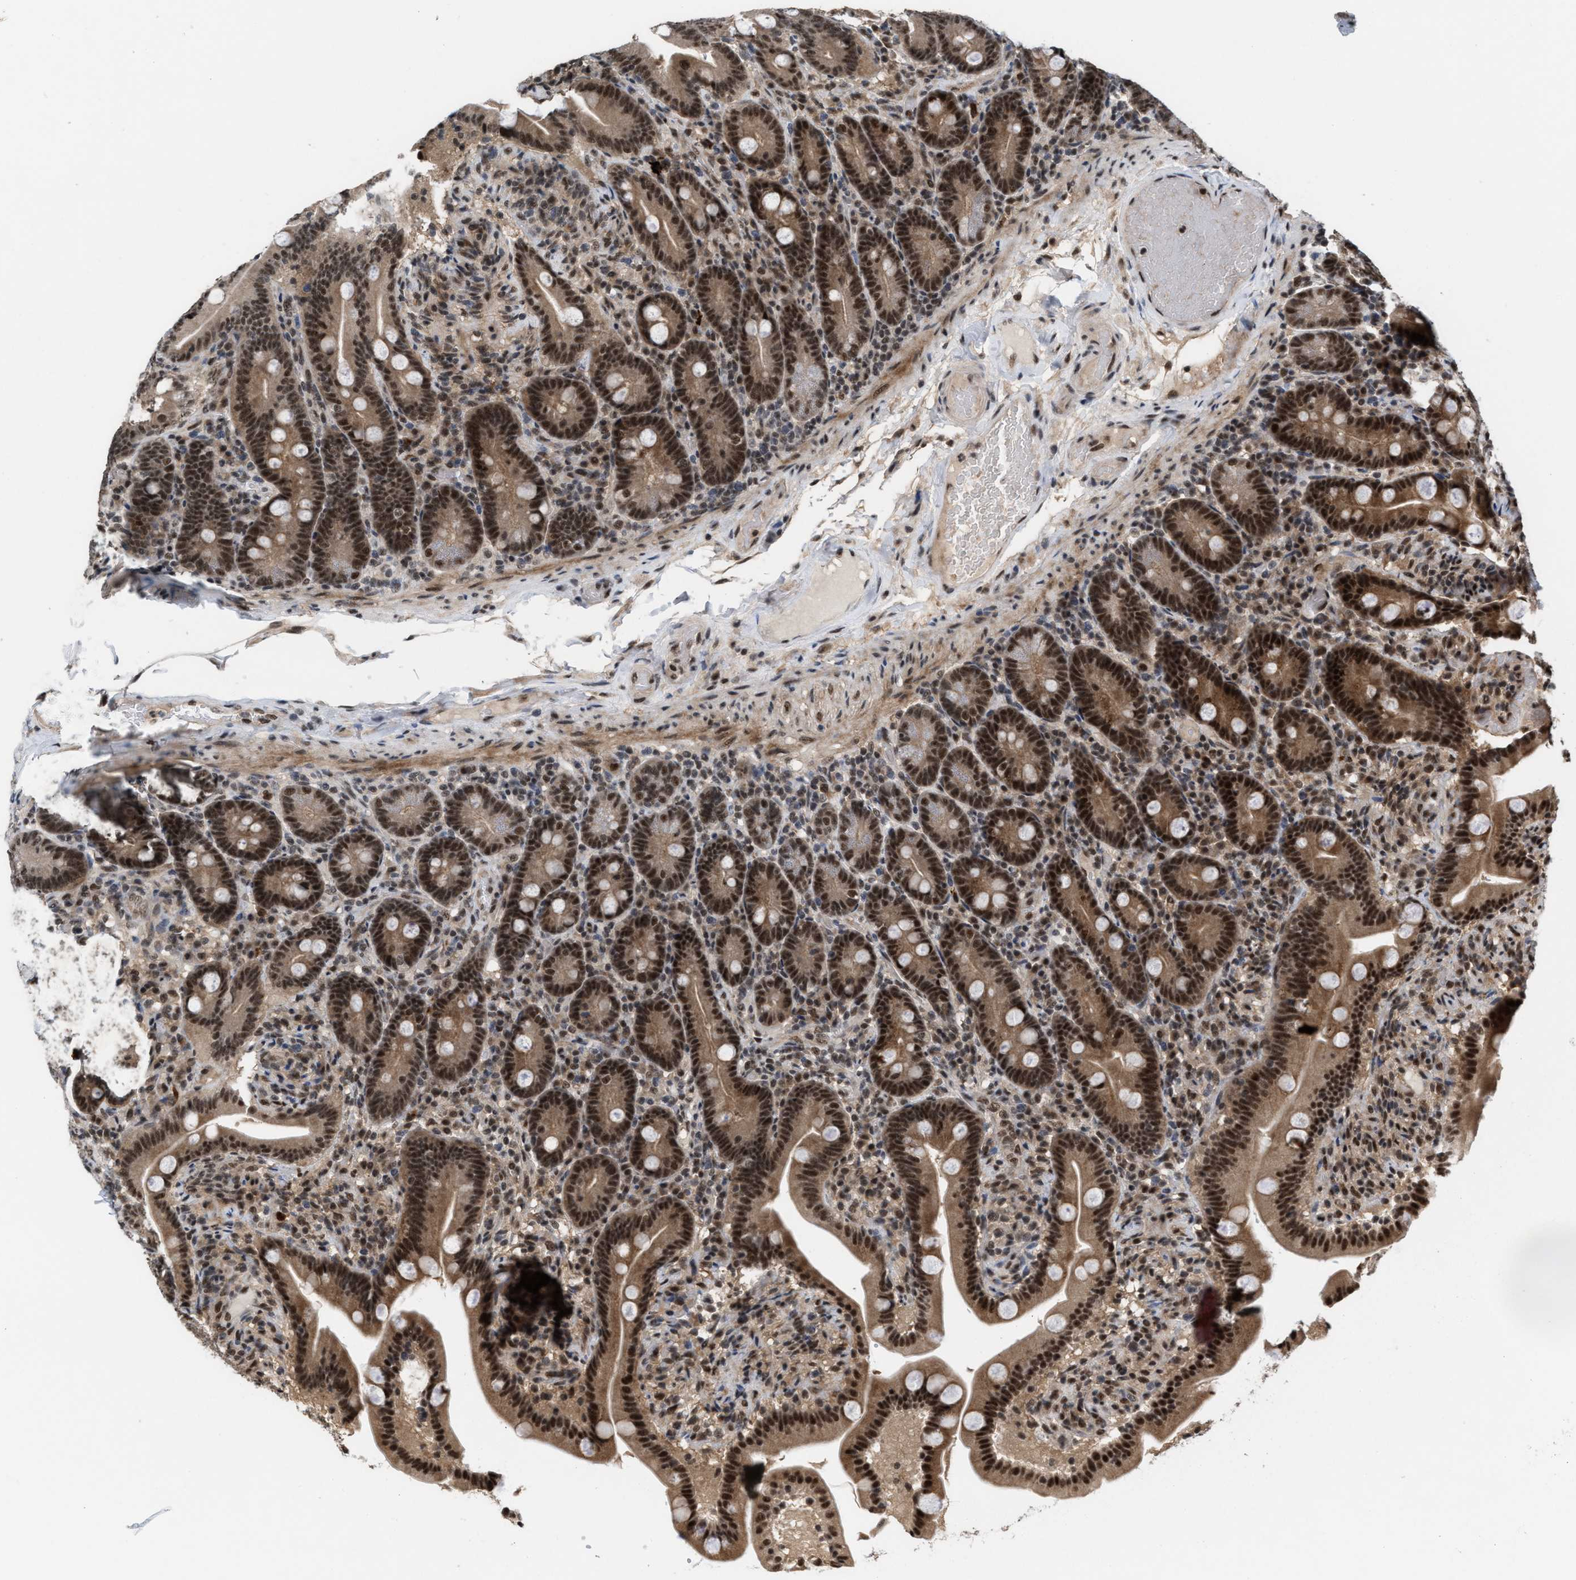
{"staining": {"intensity": "strong", "quantity": ">75%", "location": "cytoplasmic/membranous,nuclear"}, "tissue": "duodenum", "cell_type": "Glandular cells", "image_type": "normal", "snomed": [{"axis": "morphology", "description": "Normal tissue, NOS"}, {"axis": "topography", "description": "Duodenum"}], "caption": "Duodenum stained with IHC exhibits strong cytoplasmic/membranous,nuclear positivity in approximately >75% of glandular cells. Immunohistochemistry stains the protein of interest in brown and the nuclei are stained blue.", "gene": "PRPF4", "patient": {"sex": "male", "age": 54}}